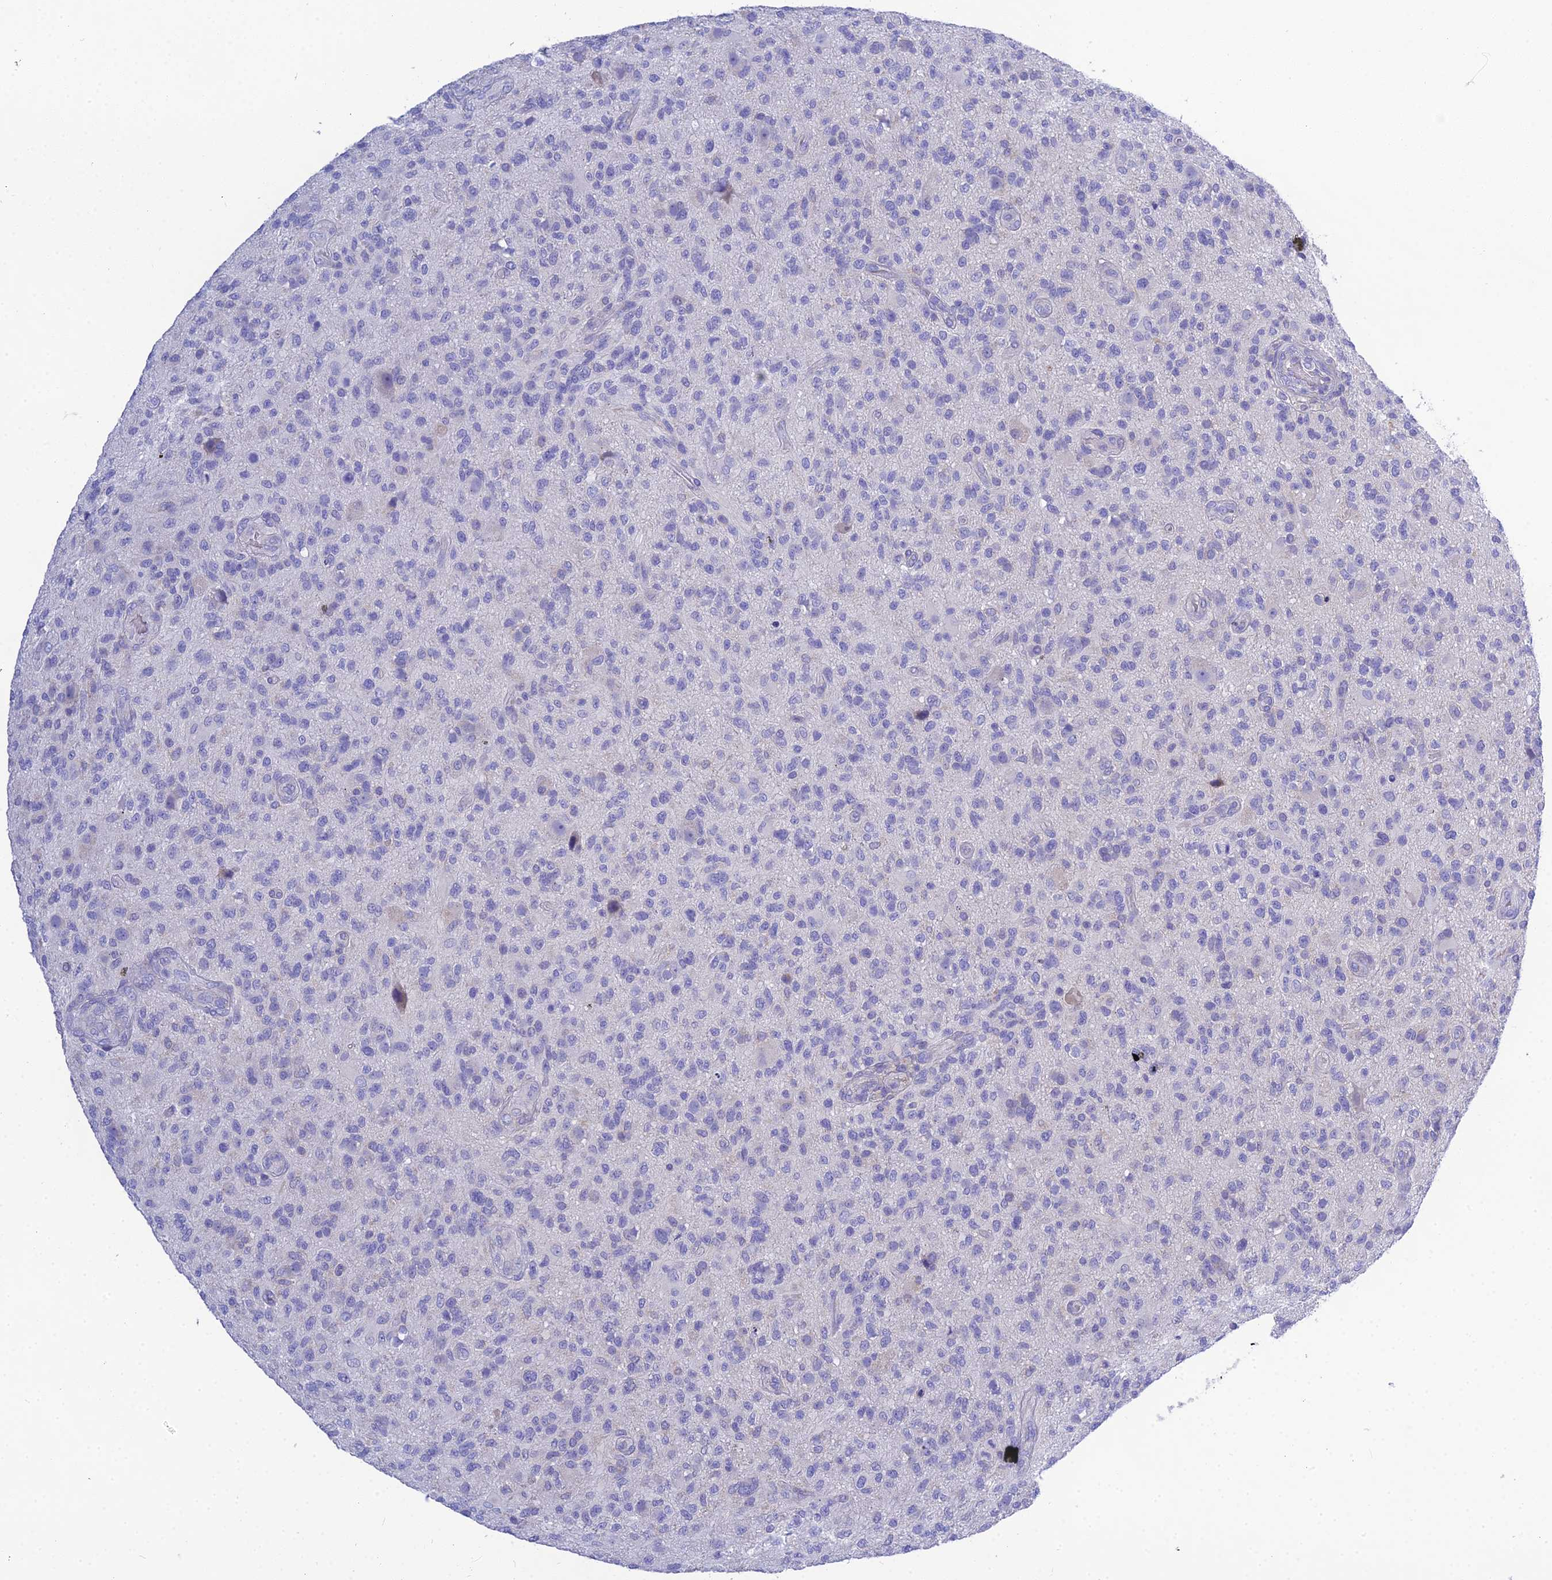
{"staining": {"intensity": "negative", "quantity": "none", "location": "none"}, "tissue": "glioma", "cell_type": "Tumor cells", "image_type": "cancer", "snomed": [{"axis": "morphology", "description": "Glioma, malignant, High grade"}, {"axis": "topography", "description": "Brain"}], "caption": "Tumor cells show no significant staining in glioma. (Brightfield microscopy of DAB IHC at high magnification).", "gene": "KIAA0408", "patient": {"sex": "male", "age": 47}}